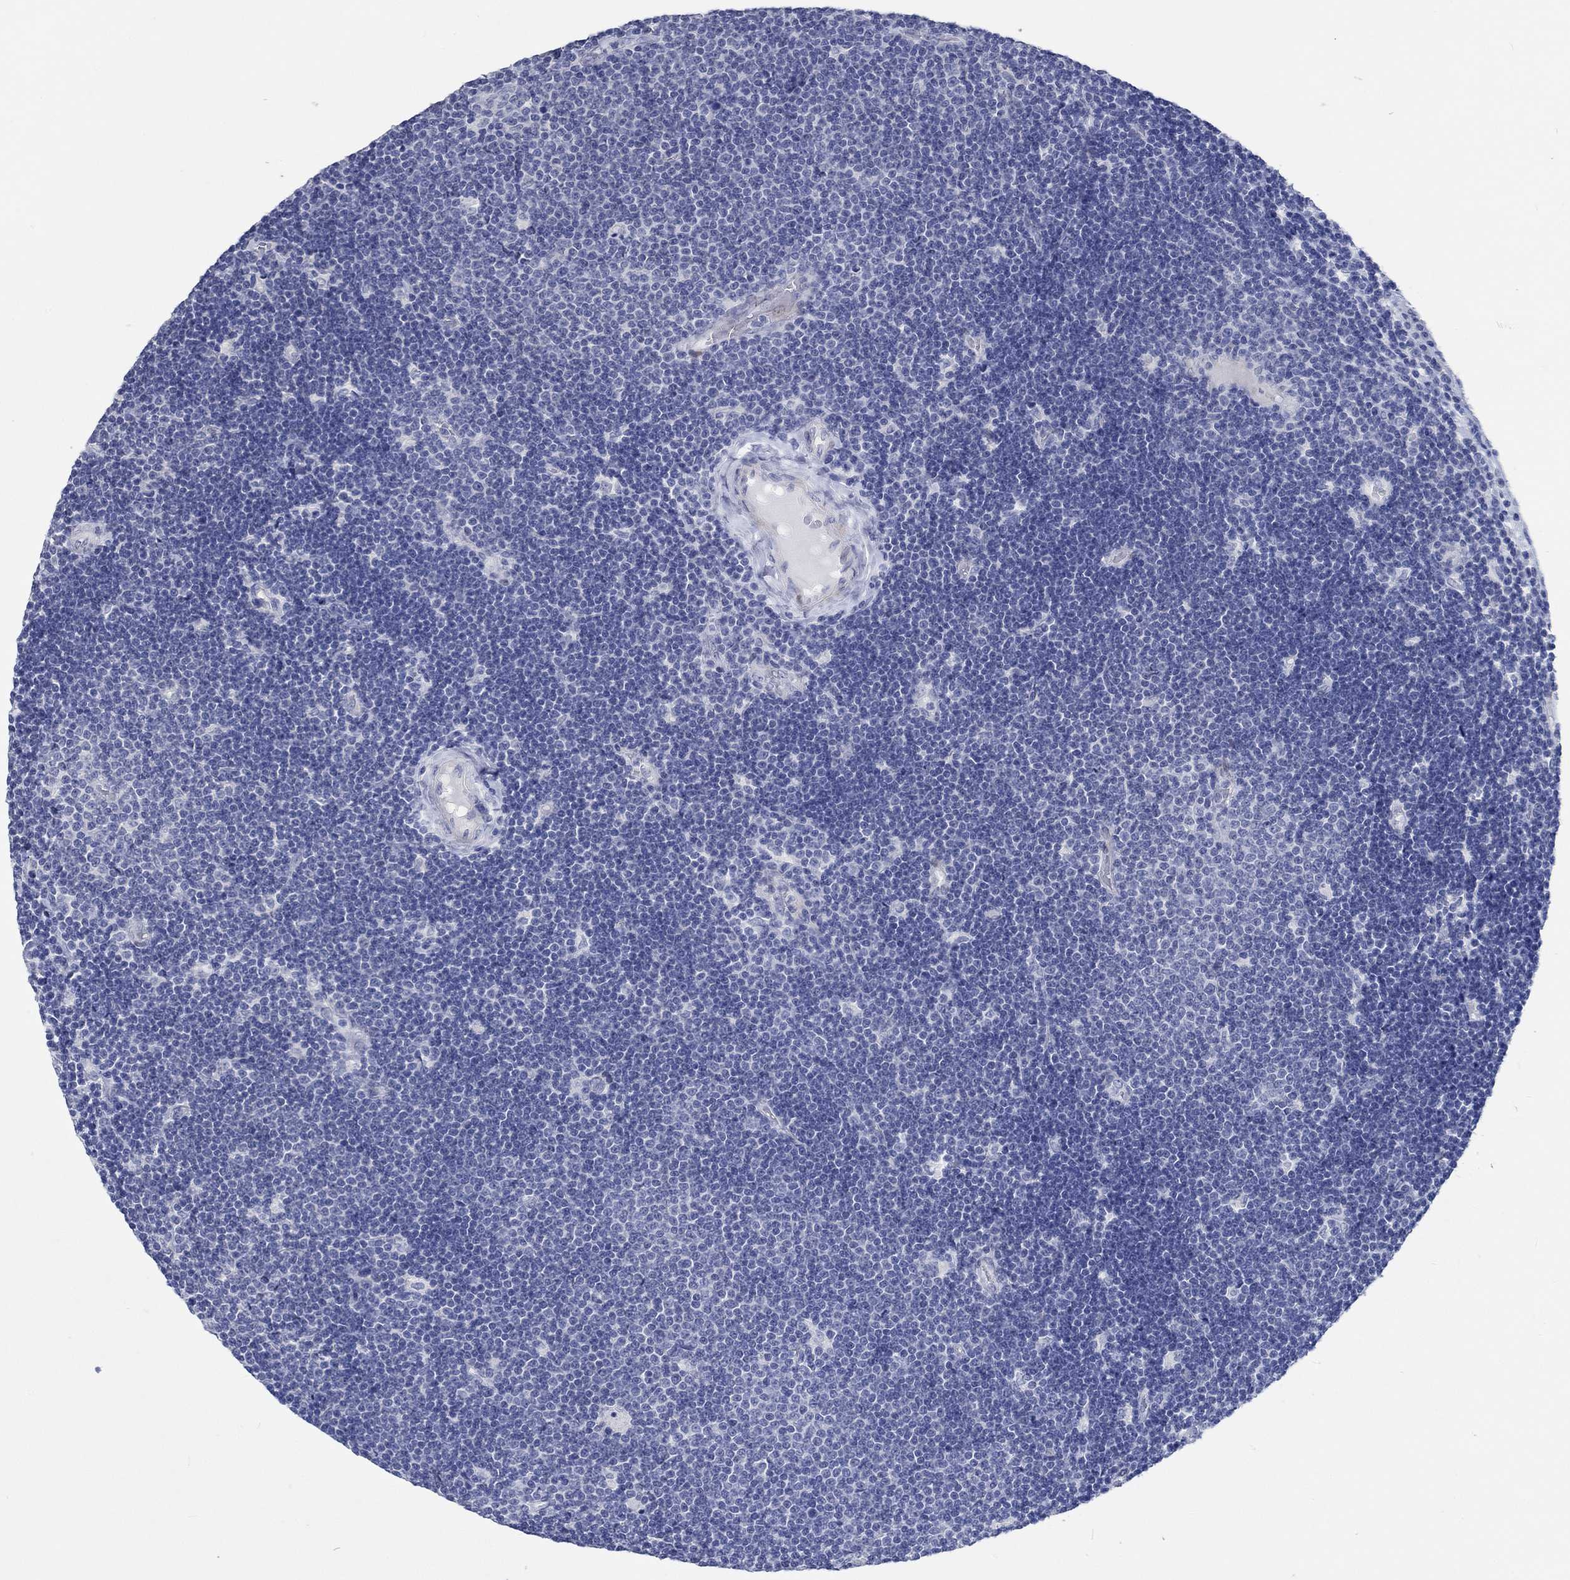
{"staining": {"intensity": "negative", "quantity": "none", "location": "none"}, "tissue": "lymphoma", "cell_type": "Tumor cells", "image_type": "cancer", "snomed": [{"axis": "morphology", "description": "Malignant lymphoma, non-Hodgkin's type, Low grade"}, {"axis": "topography", "description": "Brain"}], "caption": "This is an IHC histopathology image of human low-grade malignant lymphoma, non-Hodgkin's type. There is no expression in tumor cells.", "gene": "C4orf47", "patient": {"sex": "female", "age": 66}}